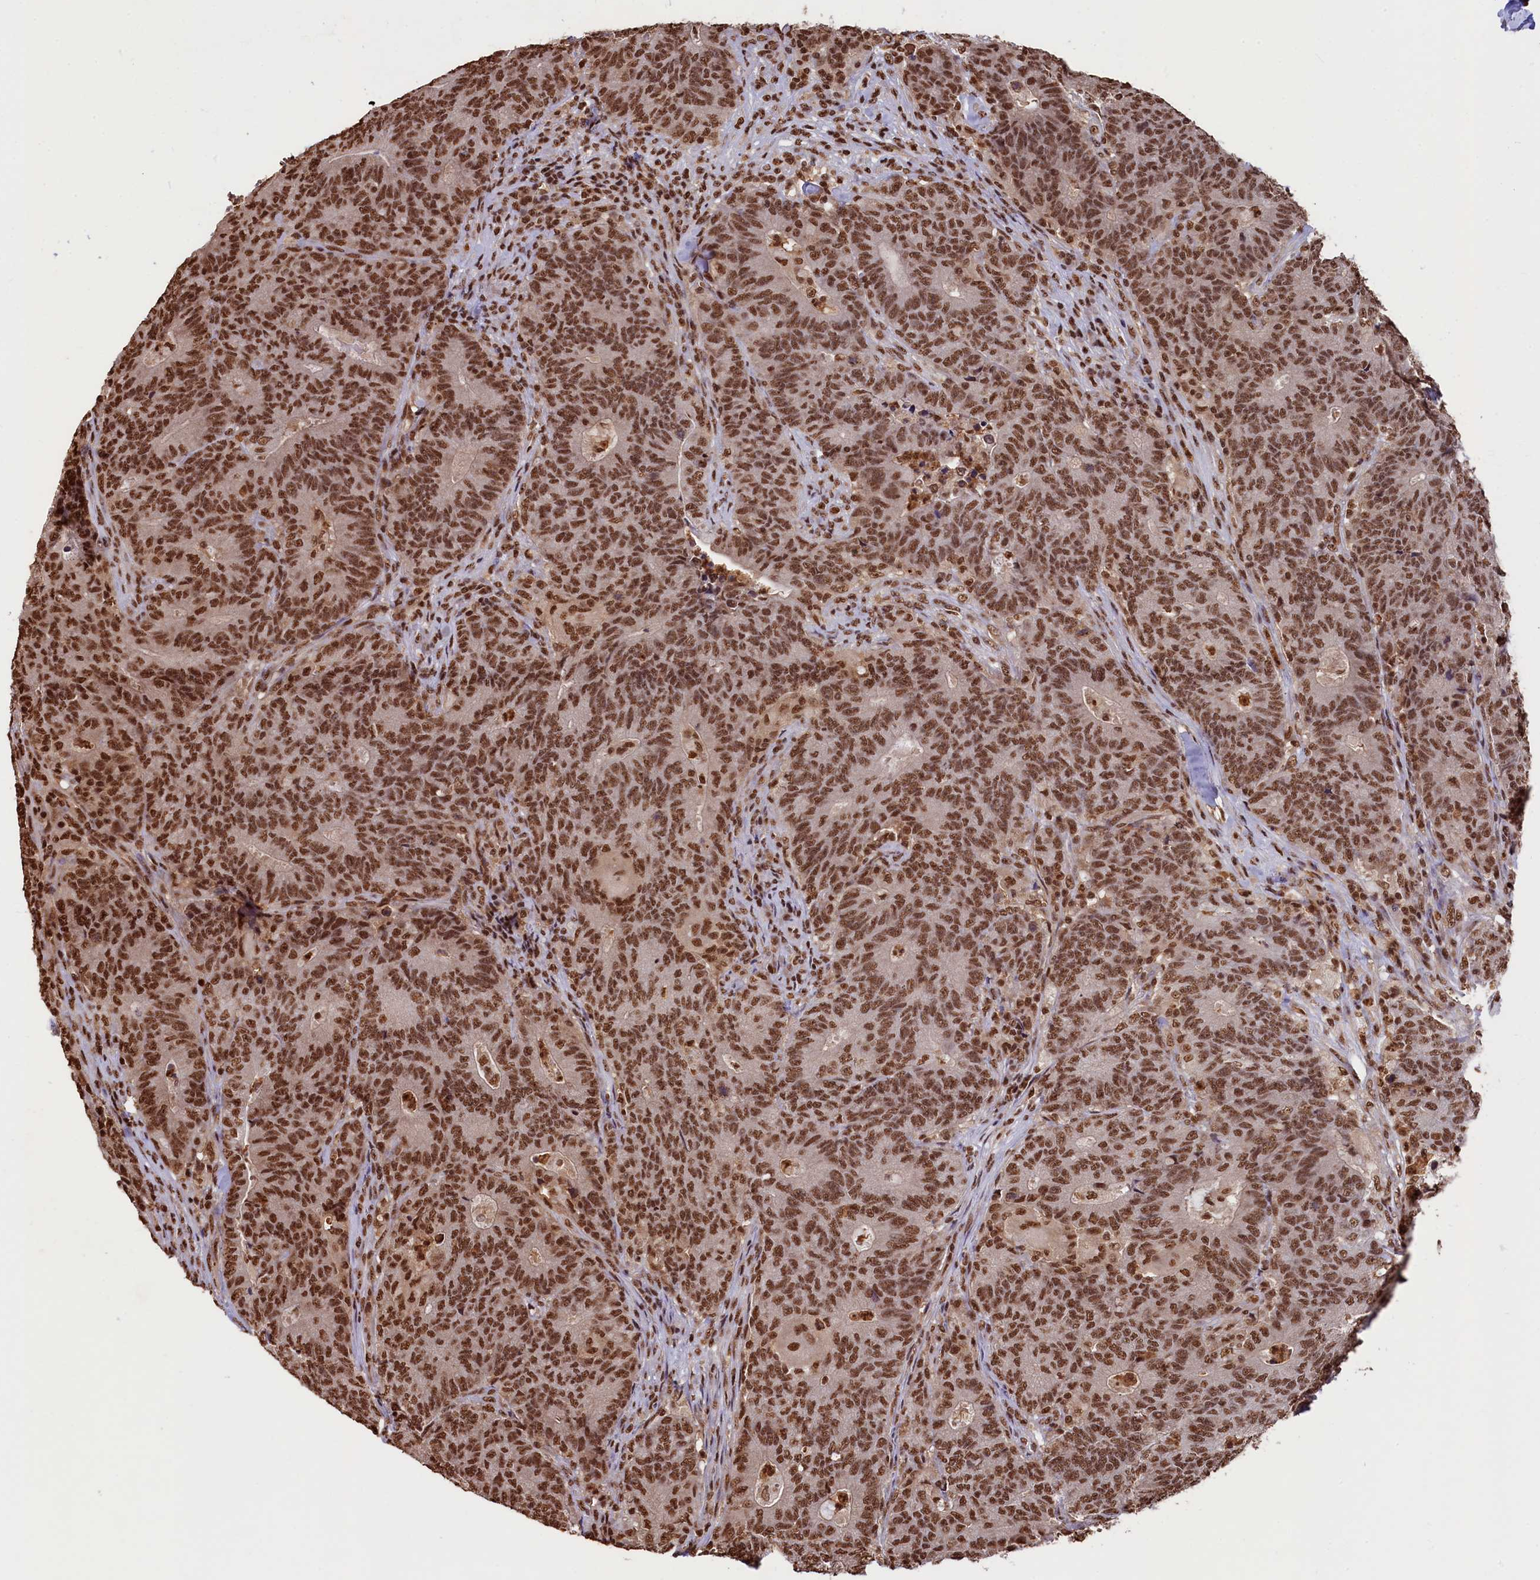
{"staining": {"intensity": "strong", "quantity": ">75%", "location": "nuclear"}, "tissue": "colorectal cancer", "cell_type": "Tumor cells", "image_type": "cancer", "snomed": [{"axis": "morphology", "description": "Adenocarcinoma, NOS"}, {"axis": "topography", "description": "Colon"}], "caption": "Tumor cells display high levels of strong nuclear expression in about >75% of cells in human colorectal adenocarcinoma.", "gene": "SNRPD2", "patient": {"sex": "female", "age": 75}}